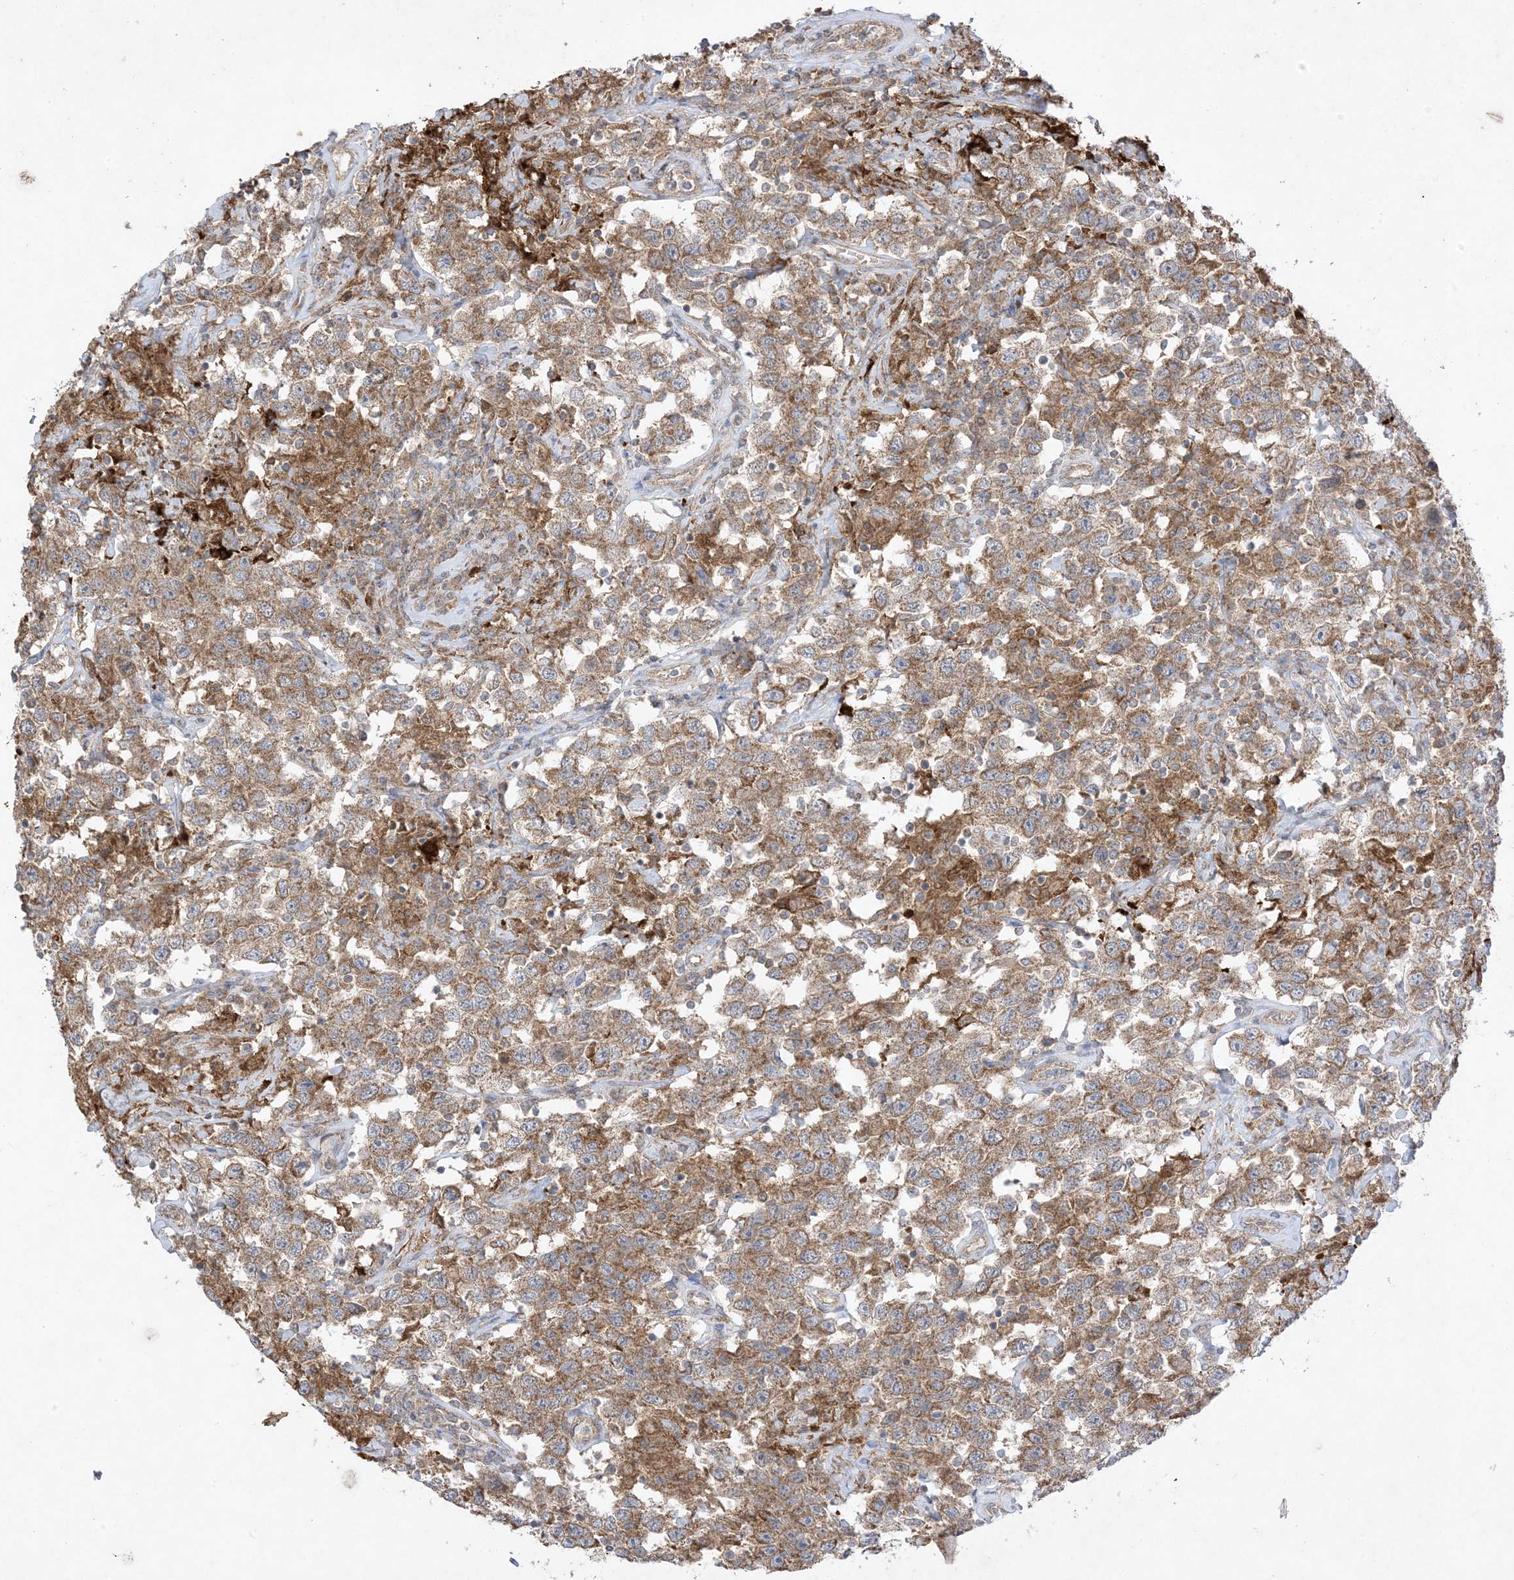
{"staining": {"intensity": "moderate", "quantity": ">75%", "location": "cytoplasmic/membranous"}, "tissue": "testis cancer", "cell_type": "Tumor cells", "image_type": "cancer", "snomed": [{"axis": "morphology", "description": "Seminoma, NOS"}, {"axis": "topography", "description": "Testis"}], "caption": "Testis cancer tissue shows moderate cytoplasmic/membranous expression in about >75% of tumor cells, visualized by immunohistochemistry.", "gene": "UBE2C", "patient": {"sex": "male", "age": 41}}